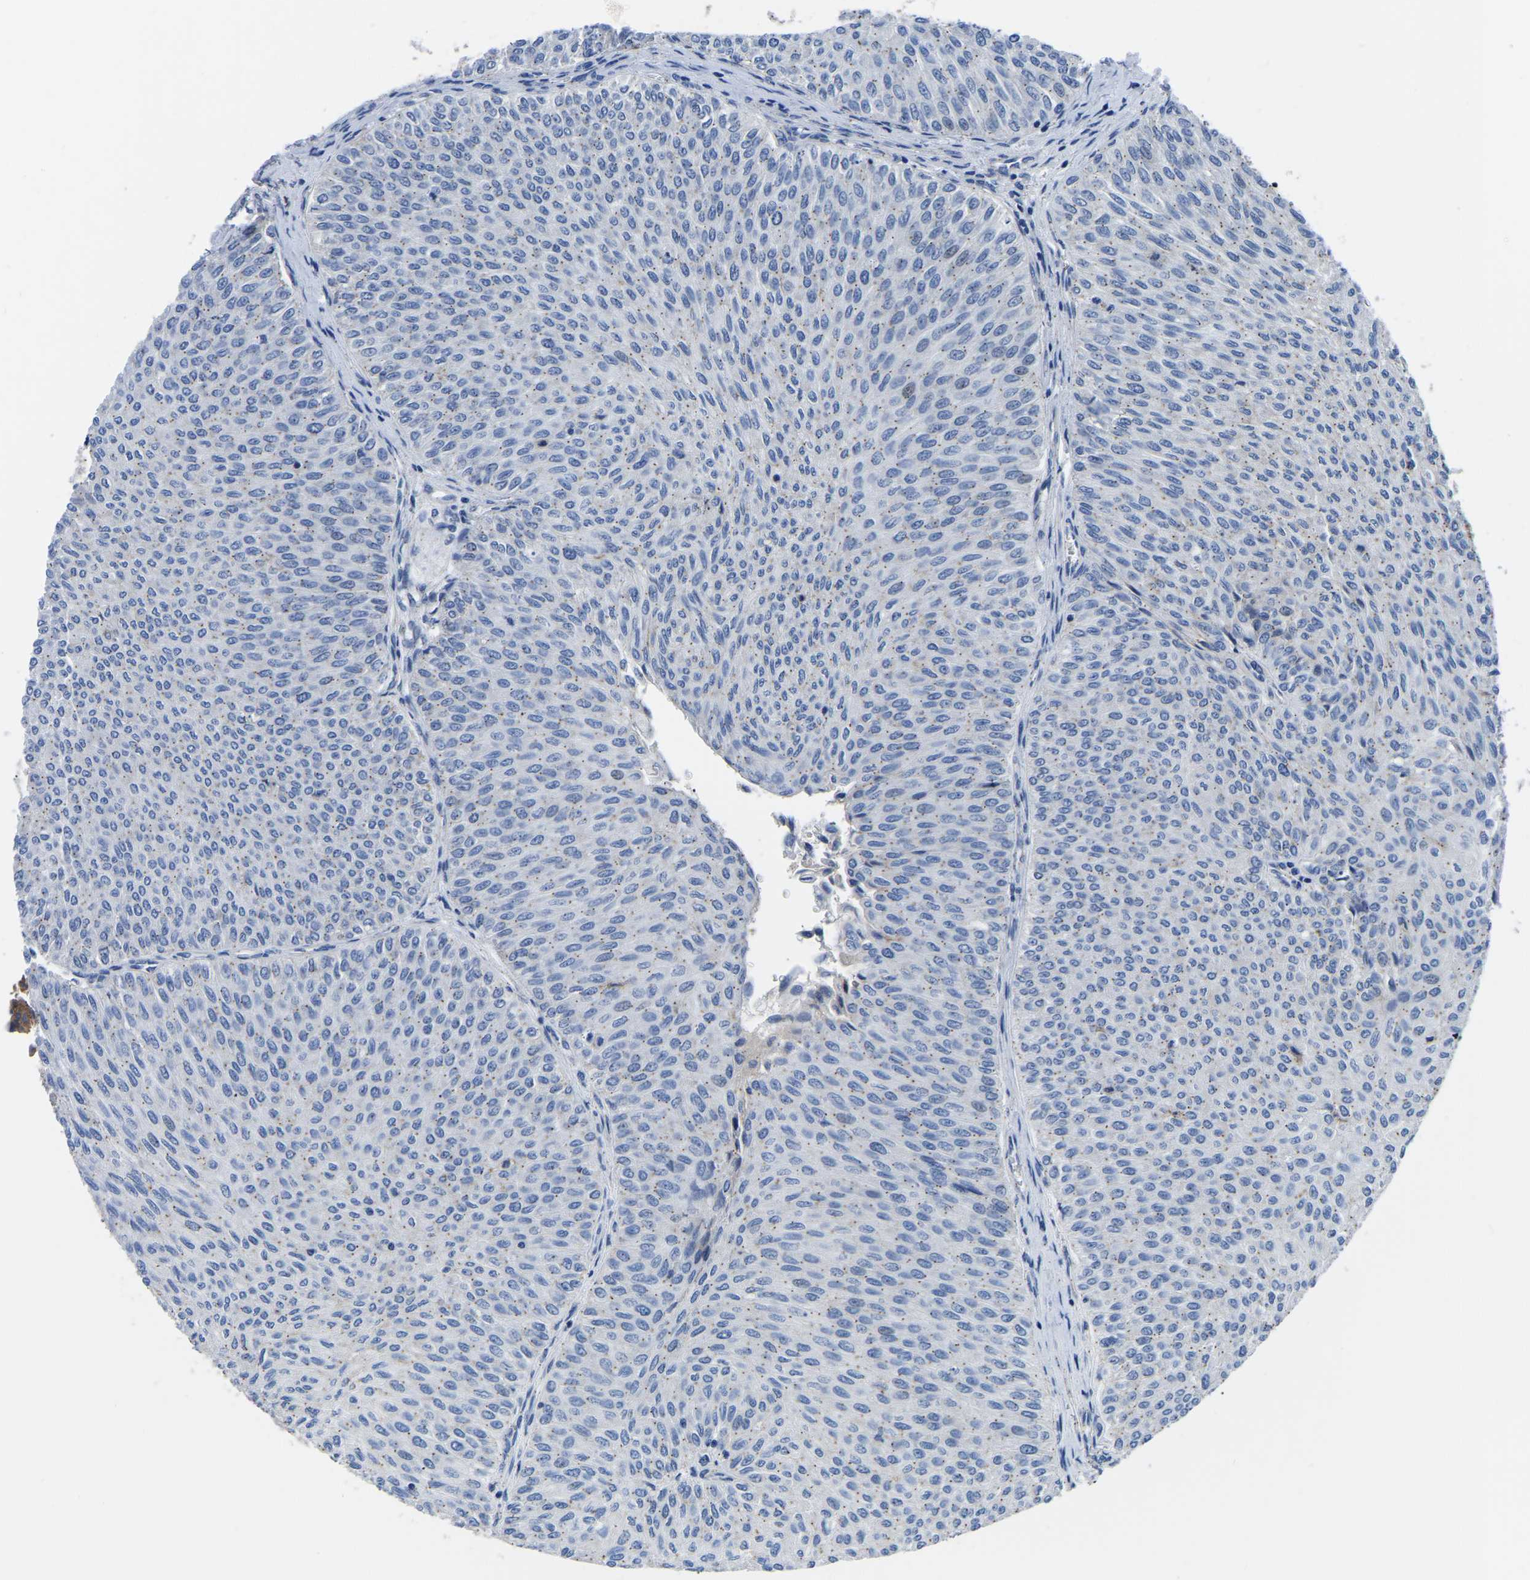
{"staining": {"intensity": "negative", "quantity": "none", "location": "none"}, "tissue": "urothelial cancer", "cell_type": "Tumor cells", "image_type": "cancer", "snomed": [{"axis": "morphology", "description": "Urothelial carcinoma, Low grade"}, {"axis": "topography", "description": "Urinary bladder"}], "caption": "A histopathology image of human urothelial cancer is negative for staining in tumor cells.", "gene": "TFG", "patient": {"sex": "male", "age": 78}}